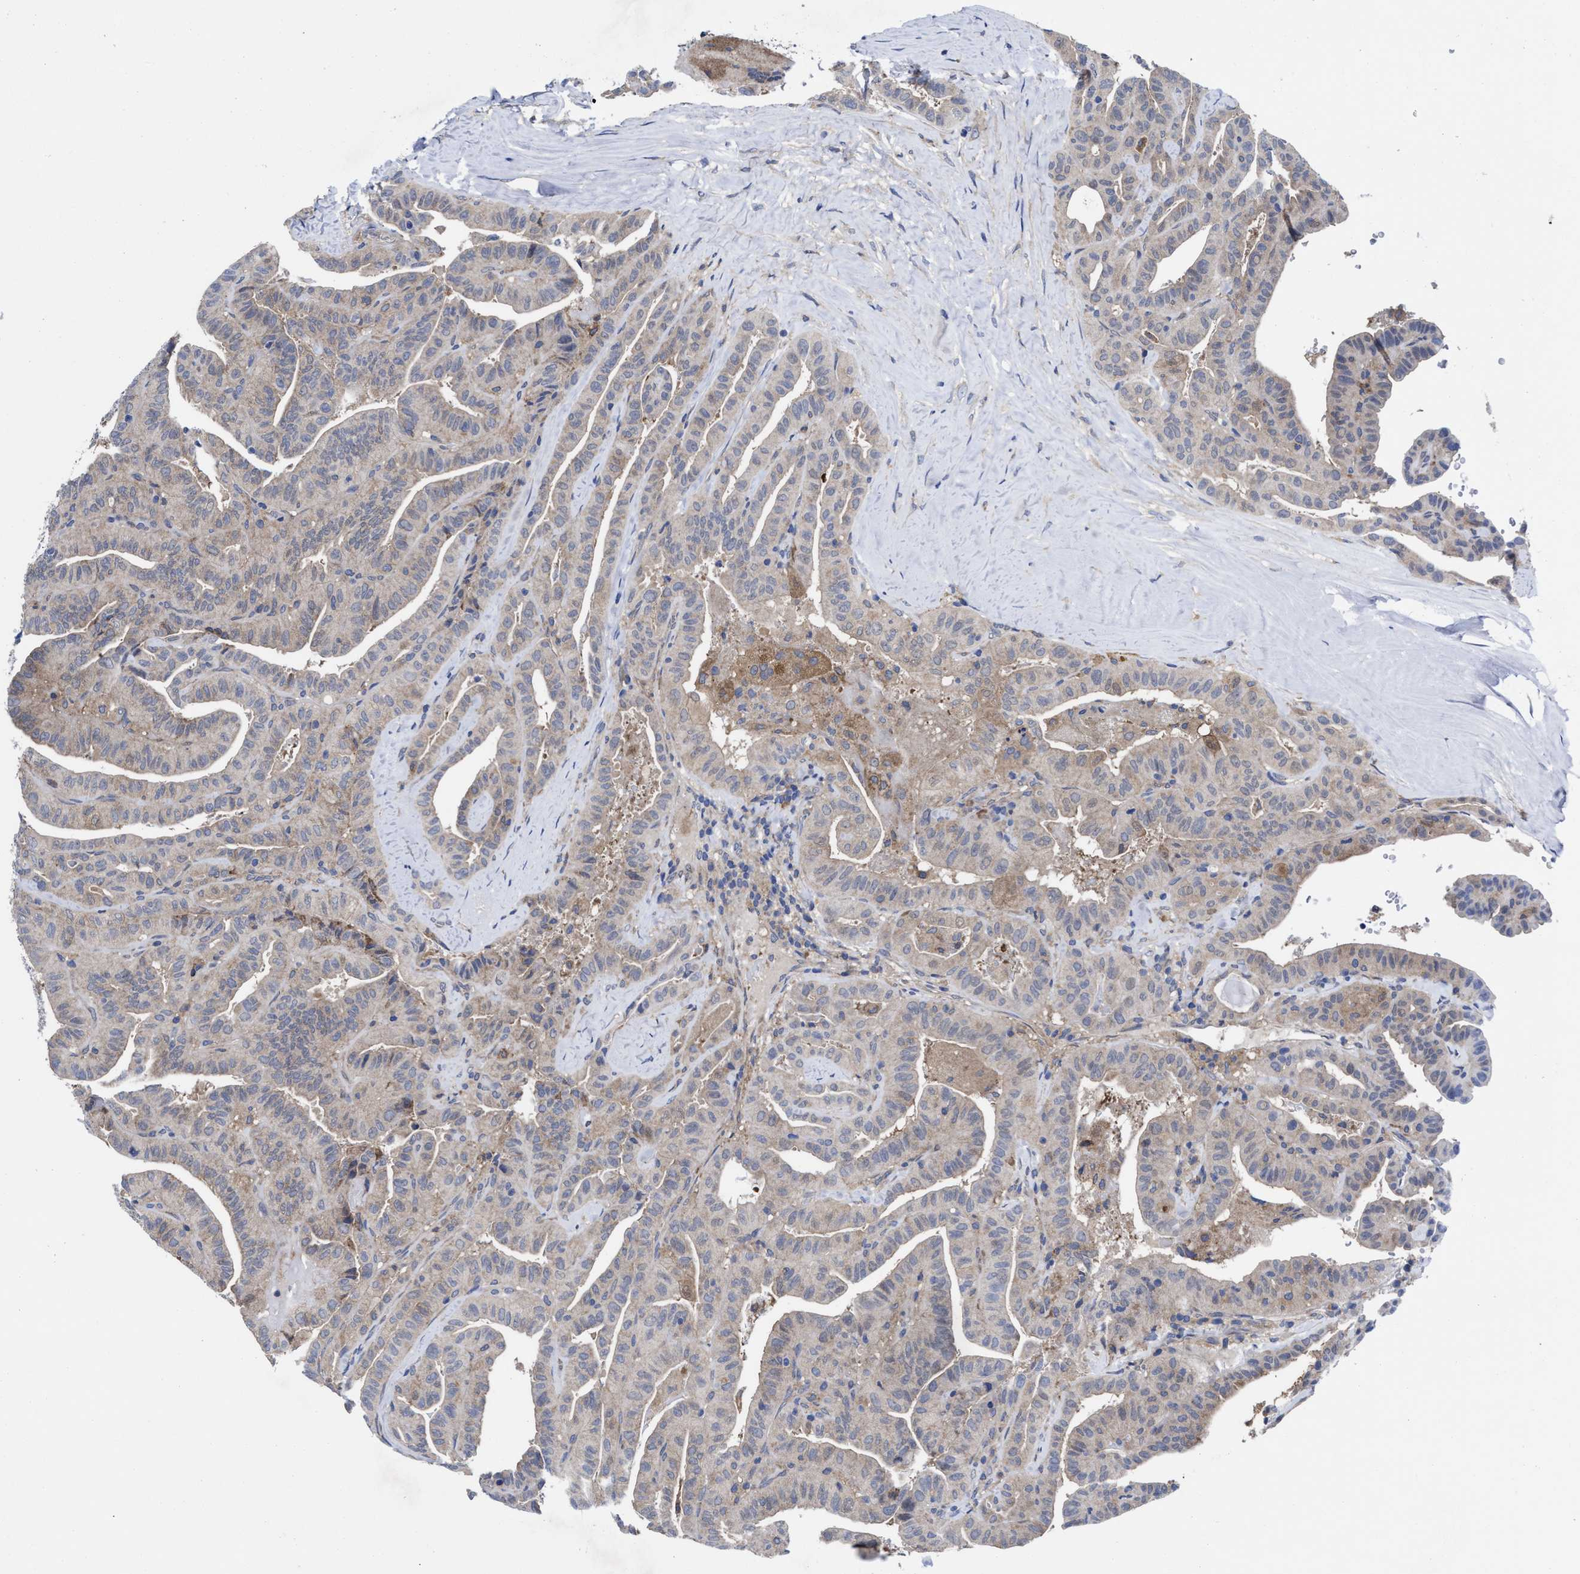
{"staining": {"intensity": "weak", "quantity": "25%-75%", "location": "cytoplasmic/membranous"}, "tissue": "thyroid cancer", "cell_type": "Tumor cells", "image_type": "cancer", "snomed": [{"axis": "morphology", "description": "Papillary adenocarcinoma, NOS"}, {"axis": "topography", "description": "Thyroid gland"}], "caption": "Protein staining demonstrates weak cytoplasmic/membranous expression in approximately 25%-75% of tumor cells in thyroid cancer (papillary adenocarcinoma).", "gene": "TXNDC17", "patient": {"sex": "male", "age": 77}}